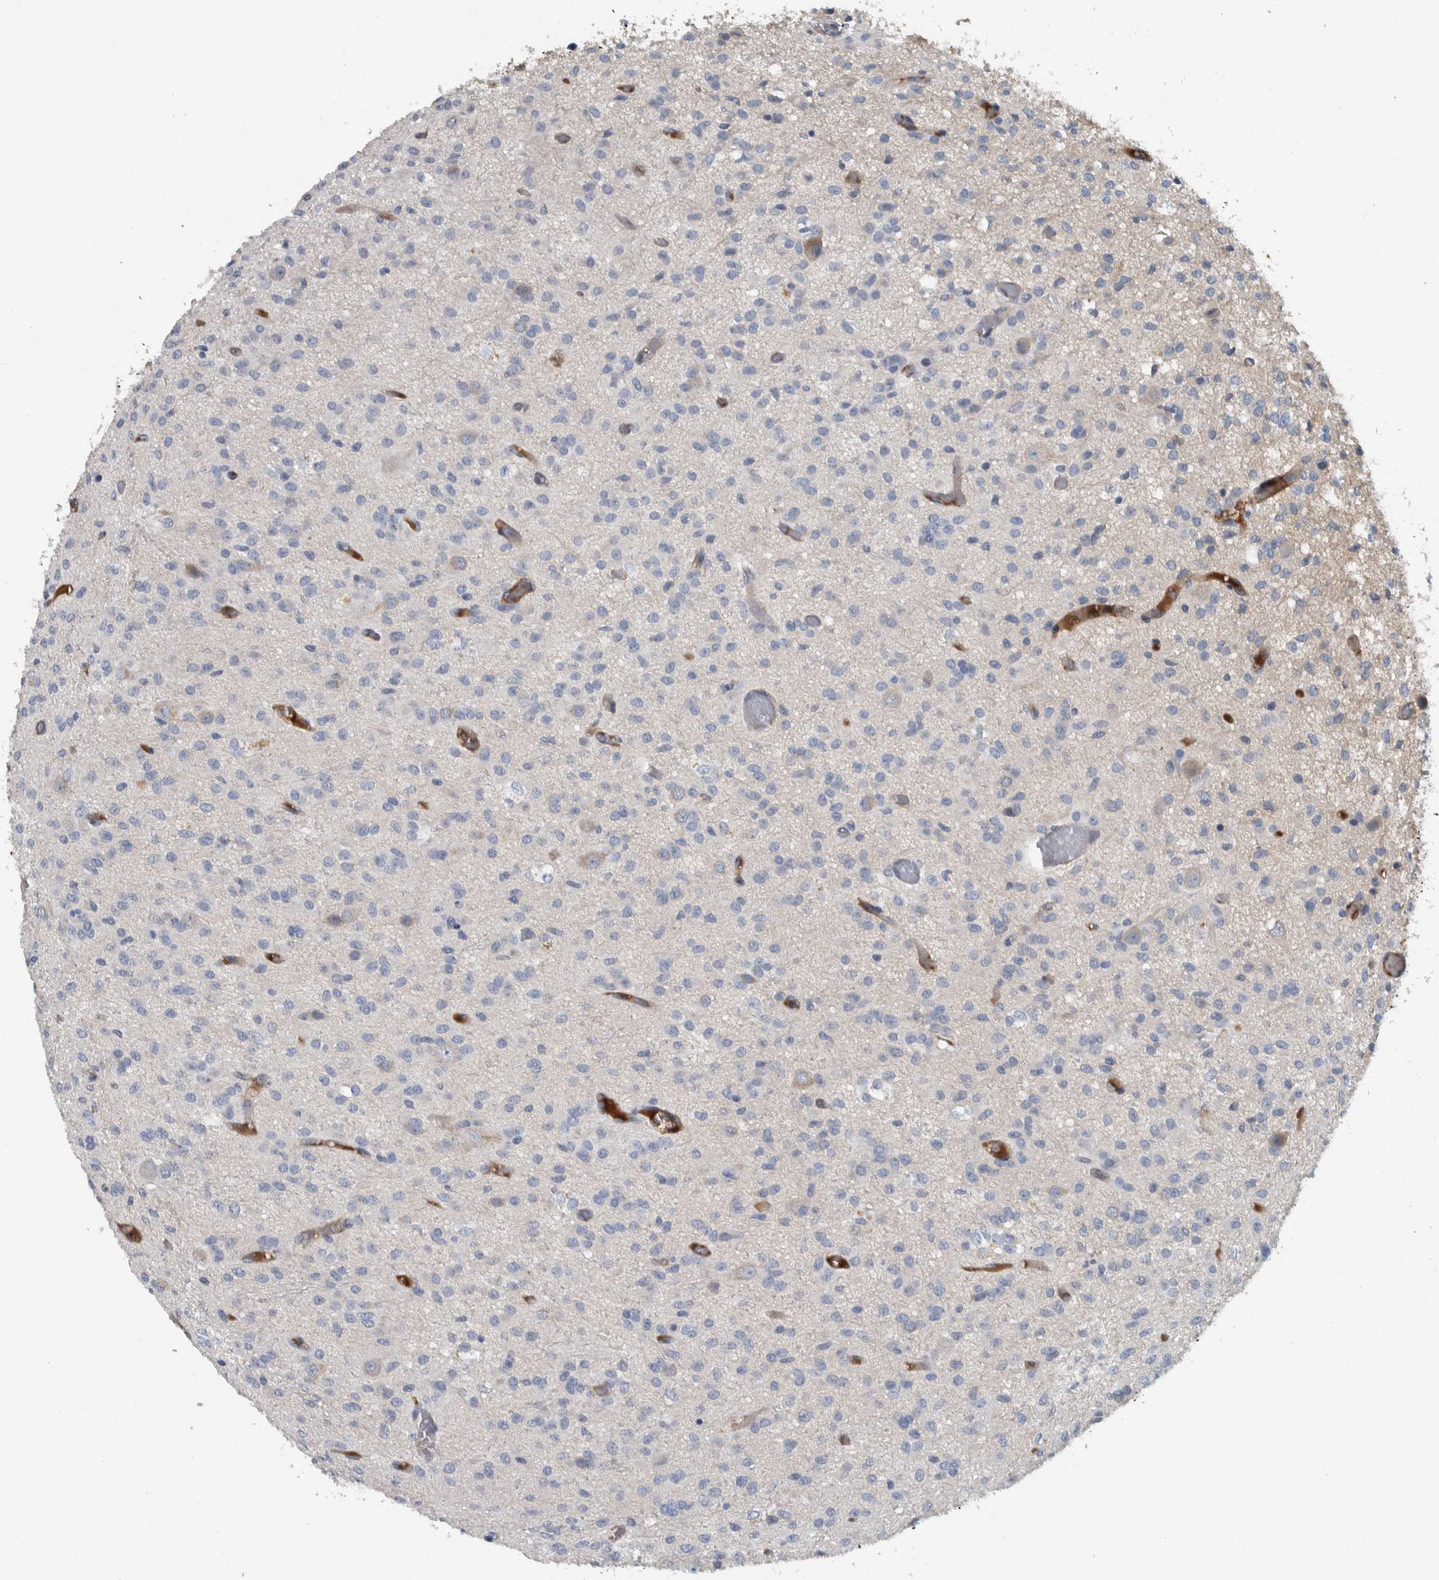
{"staining": {"intensity": "negative", "quantity": "none", "location": "none"}, "tissue": "glioma", "cell_type": "Tumor cells", "image_type": "cancer", "snomed": [{"axis": "morphology", "description": "Glioma, malignant, High grade"}, {"axis": "topography", "description": "Brain"}], "caption": "Glioma was stained to show a protein in brown. There is no significant expression in tumor cells.", "gene": "SERPINC1", "patient": {"sex": "female", "age": 59}}